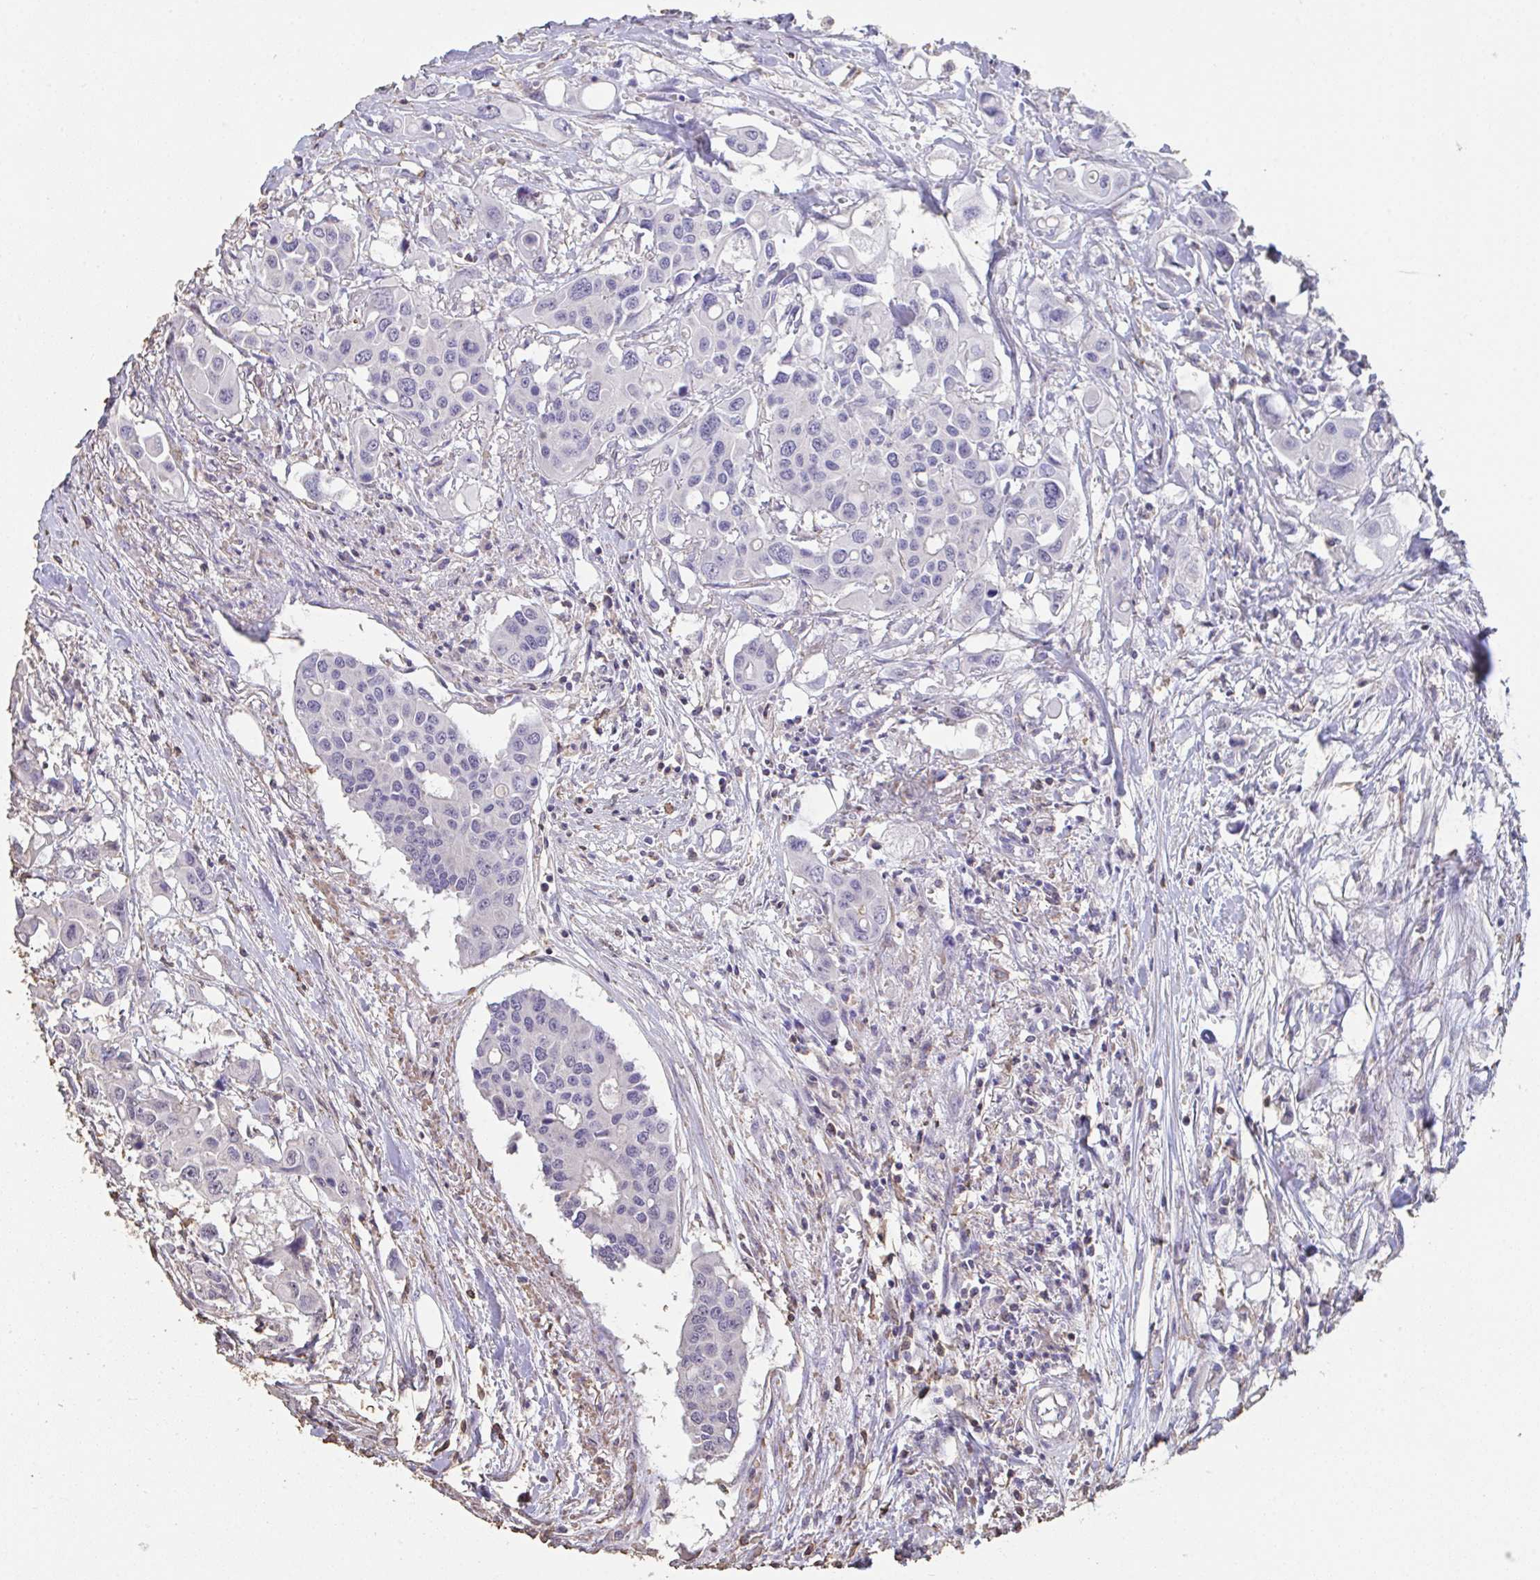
{"staining": {"intensity": "negative", "quantity": "none", "location": "none"}, "tissue": "colorectal cancer", "cell_type": "Tumor cells", "image_type": "cancer", "snomed": [{"axis": "morphology", "description": "Adenocarcinoma, NOS"}, {"axis": "topography", "description": "Colon"}], "caption": "Human adenocarcinoma (colorectal) stained for a protein using immunohistochemistry (IHC) reveals no staining in tumor cells.", "gene": "IL23R", "patient": {"sex": "male", "age": 77}}